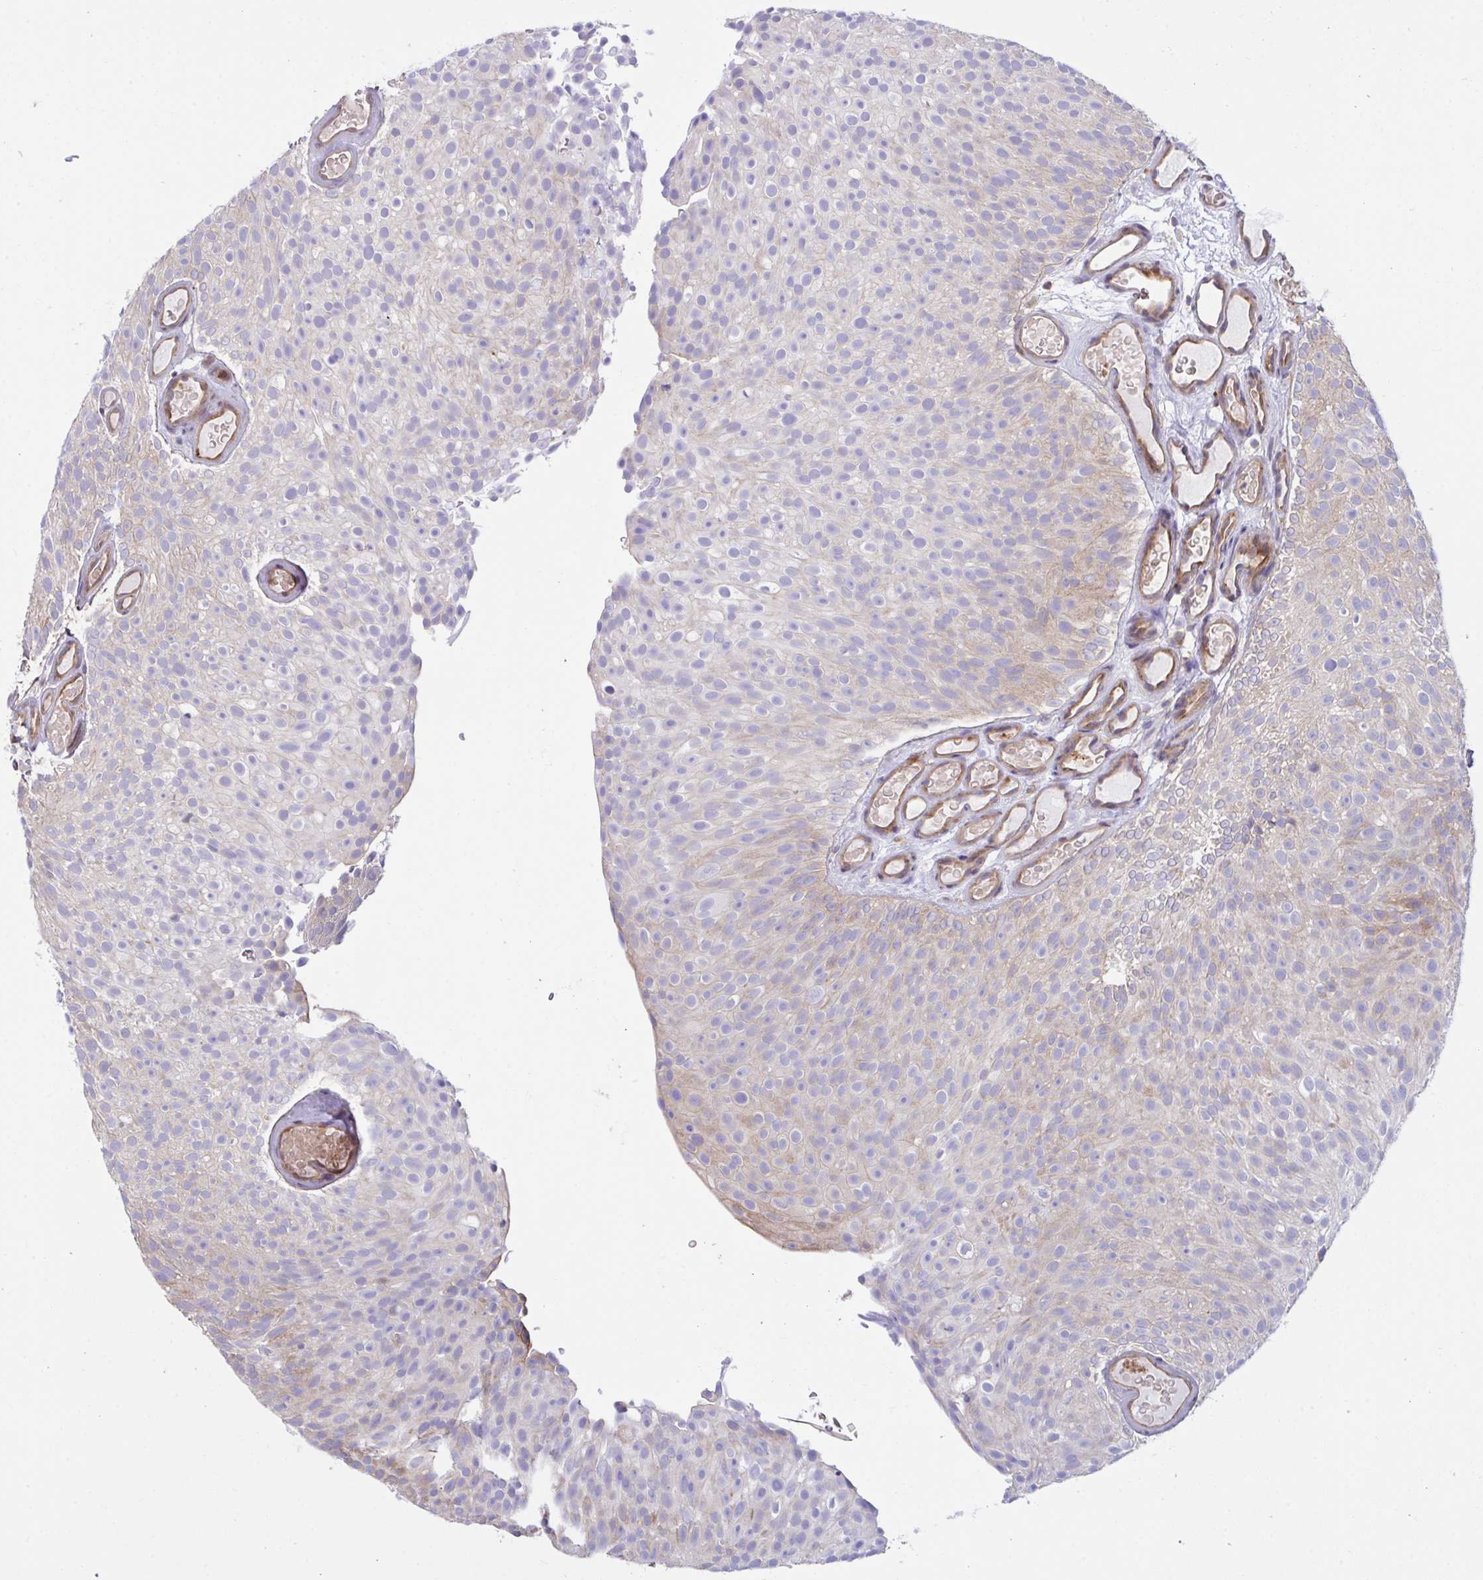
{"staining": {"intensity": "moderate", "quantity": "<25%", "location": "cytoplasmic/membranous"}, "tissue": "urothelial cancer", "cell_type": "Tumor cells", "image_type": "cancer", "snomed": [{"axis": "morphology", "description": "Urothelial carcinoma, Low grade"}, {"axis": "topography", "description": "Urinary bladder"}], "caption": "A brown stain highlights moderate cytoplasmic/membranous expression of a protein in urothelial cancer tumor cells.", "gene": "TSC22D3", "patient": {"sex": "male", "age": 78}}